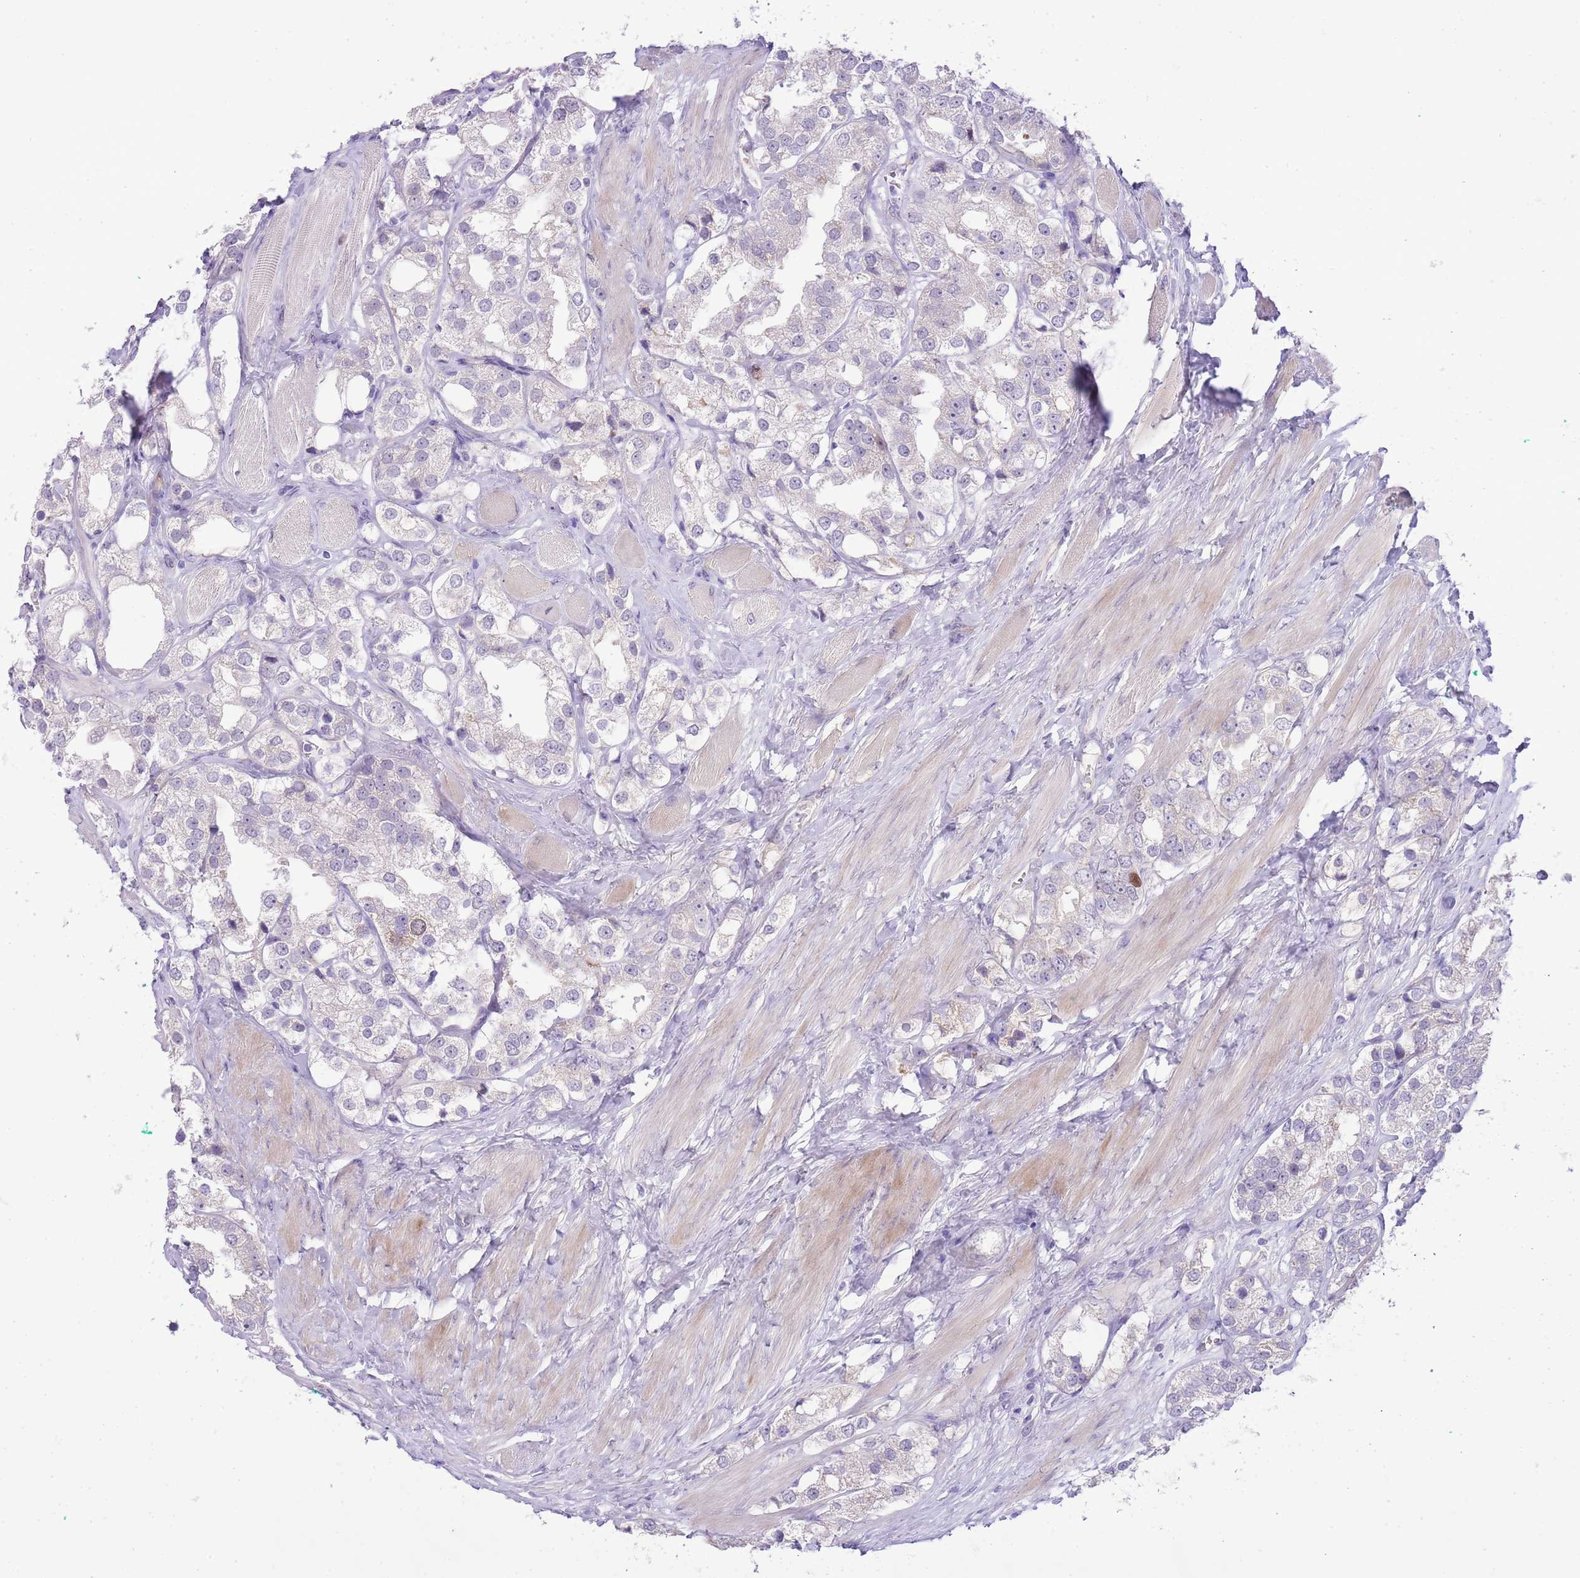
{"staining": {"intensity": "negative", "quantity": "none", "location": "none"}, "tissue": "prostate cancer", "cell_type": "Tumor cells", "image_type": "cancer", "snomed": [{"axis": "morphology", "description": "Adenocarcinoma, NOS"}, {"axis": "topography", "description": "Prostate"}], "caption": "A micrograph of prostate adenocarcinoma stained for a protein exhibits no brown staining in tumor cells.", "gene": "FBRSL1", "patient": {"sex": "male", "age": 79}}